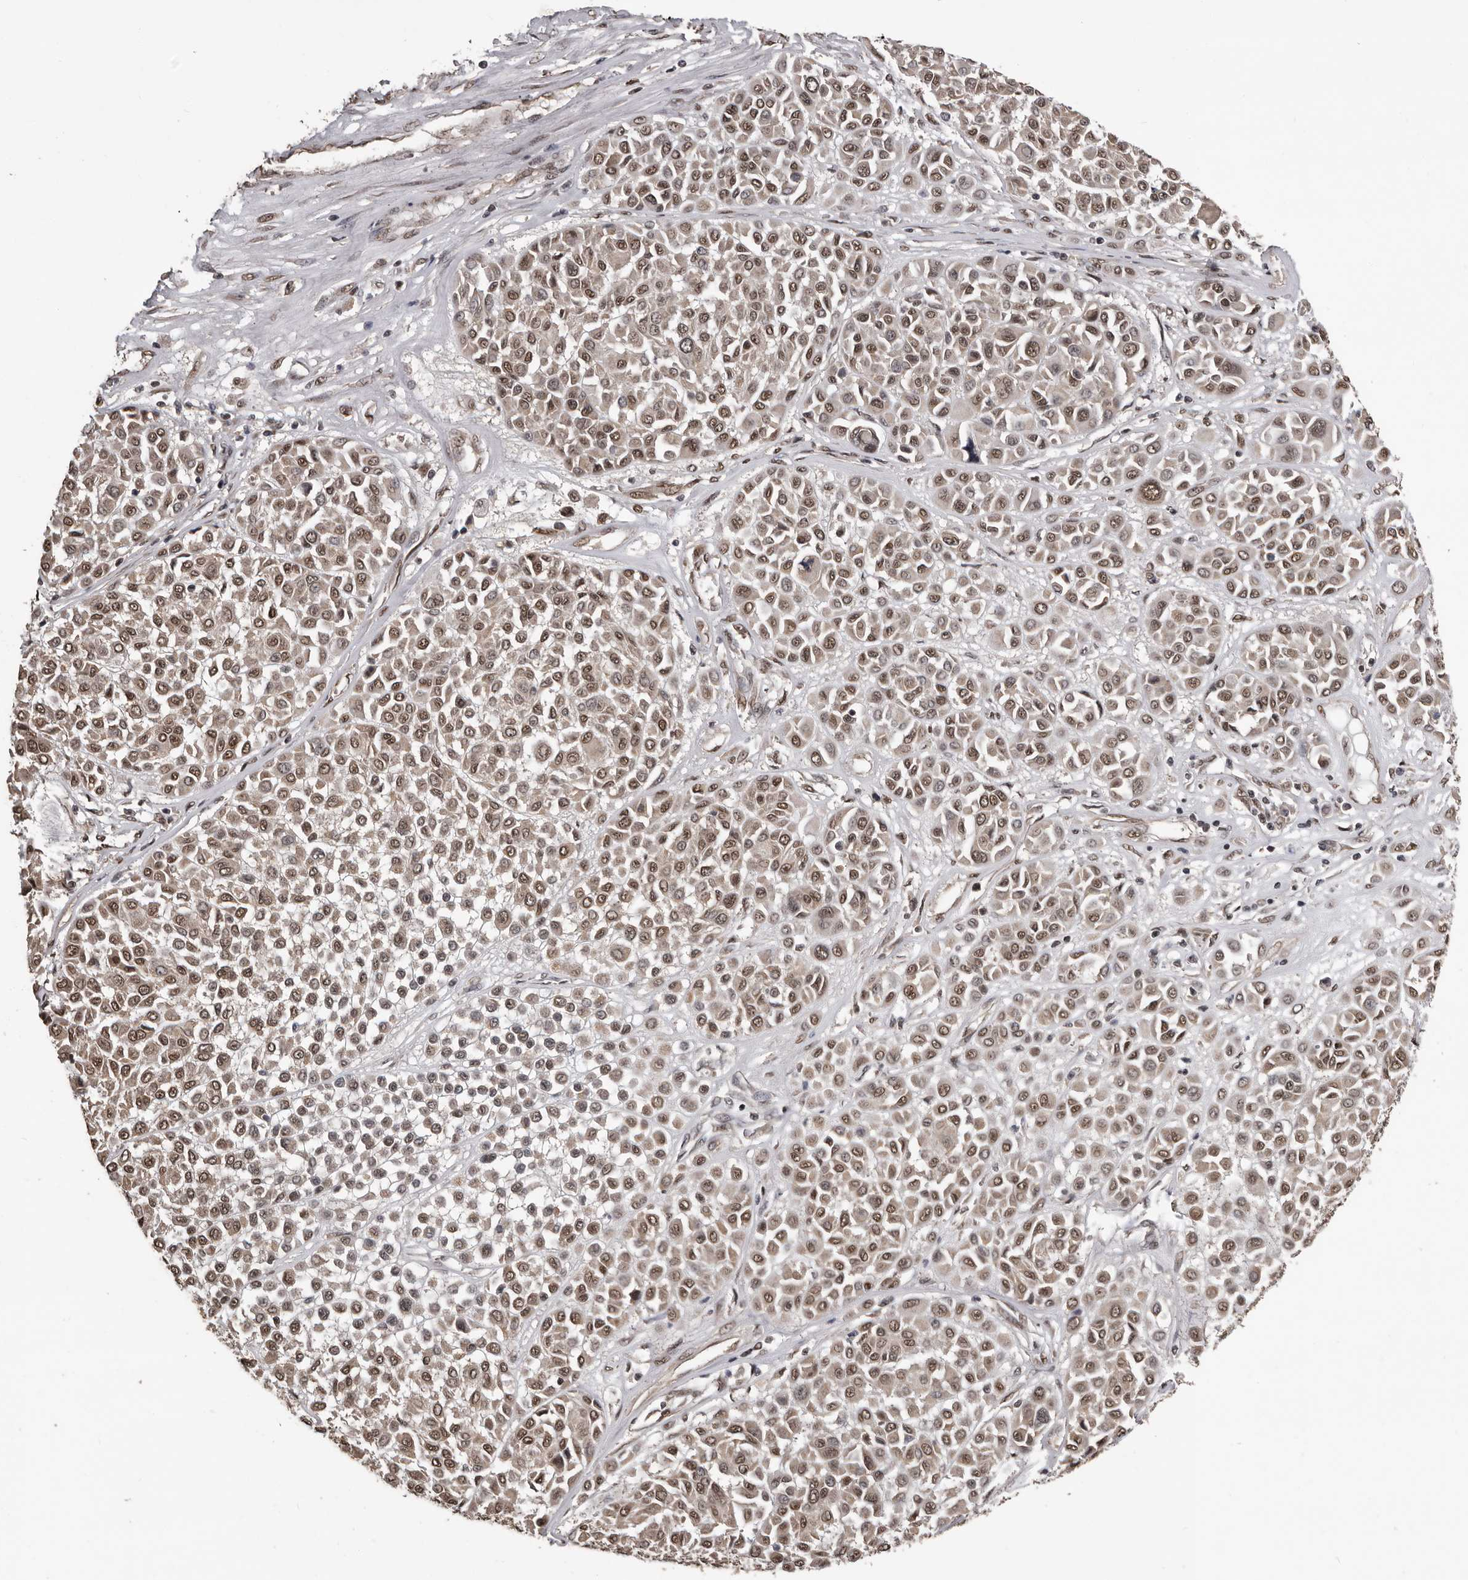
{"staining": {"intensity": "moderate", "quantity": ">75%", "location": "cytoplasmic/membranous,nuclear"}, "tissue": "melanoma", "cell_type": "Tumor cells", "image_type": "cancer", "snomed": [{"axis": "morphology", "description": "Malignant melanoma, Metastatic site"}, {"axis": "topography", "description": "Soft tissue"}], "caption": "Immunohistochemistry (DAB) staining of melanoma reveals moderate cytoplasmic/membranous and nuclear protein staining in about >75% of tumor cells.", "gene": "VPS37A", "patient": {"sex": "male", "age": 41}}